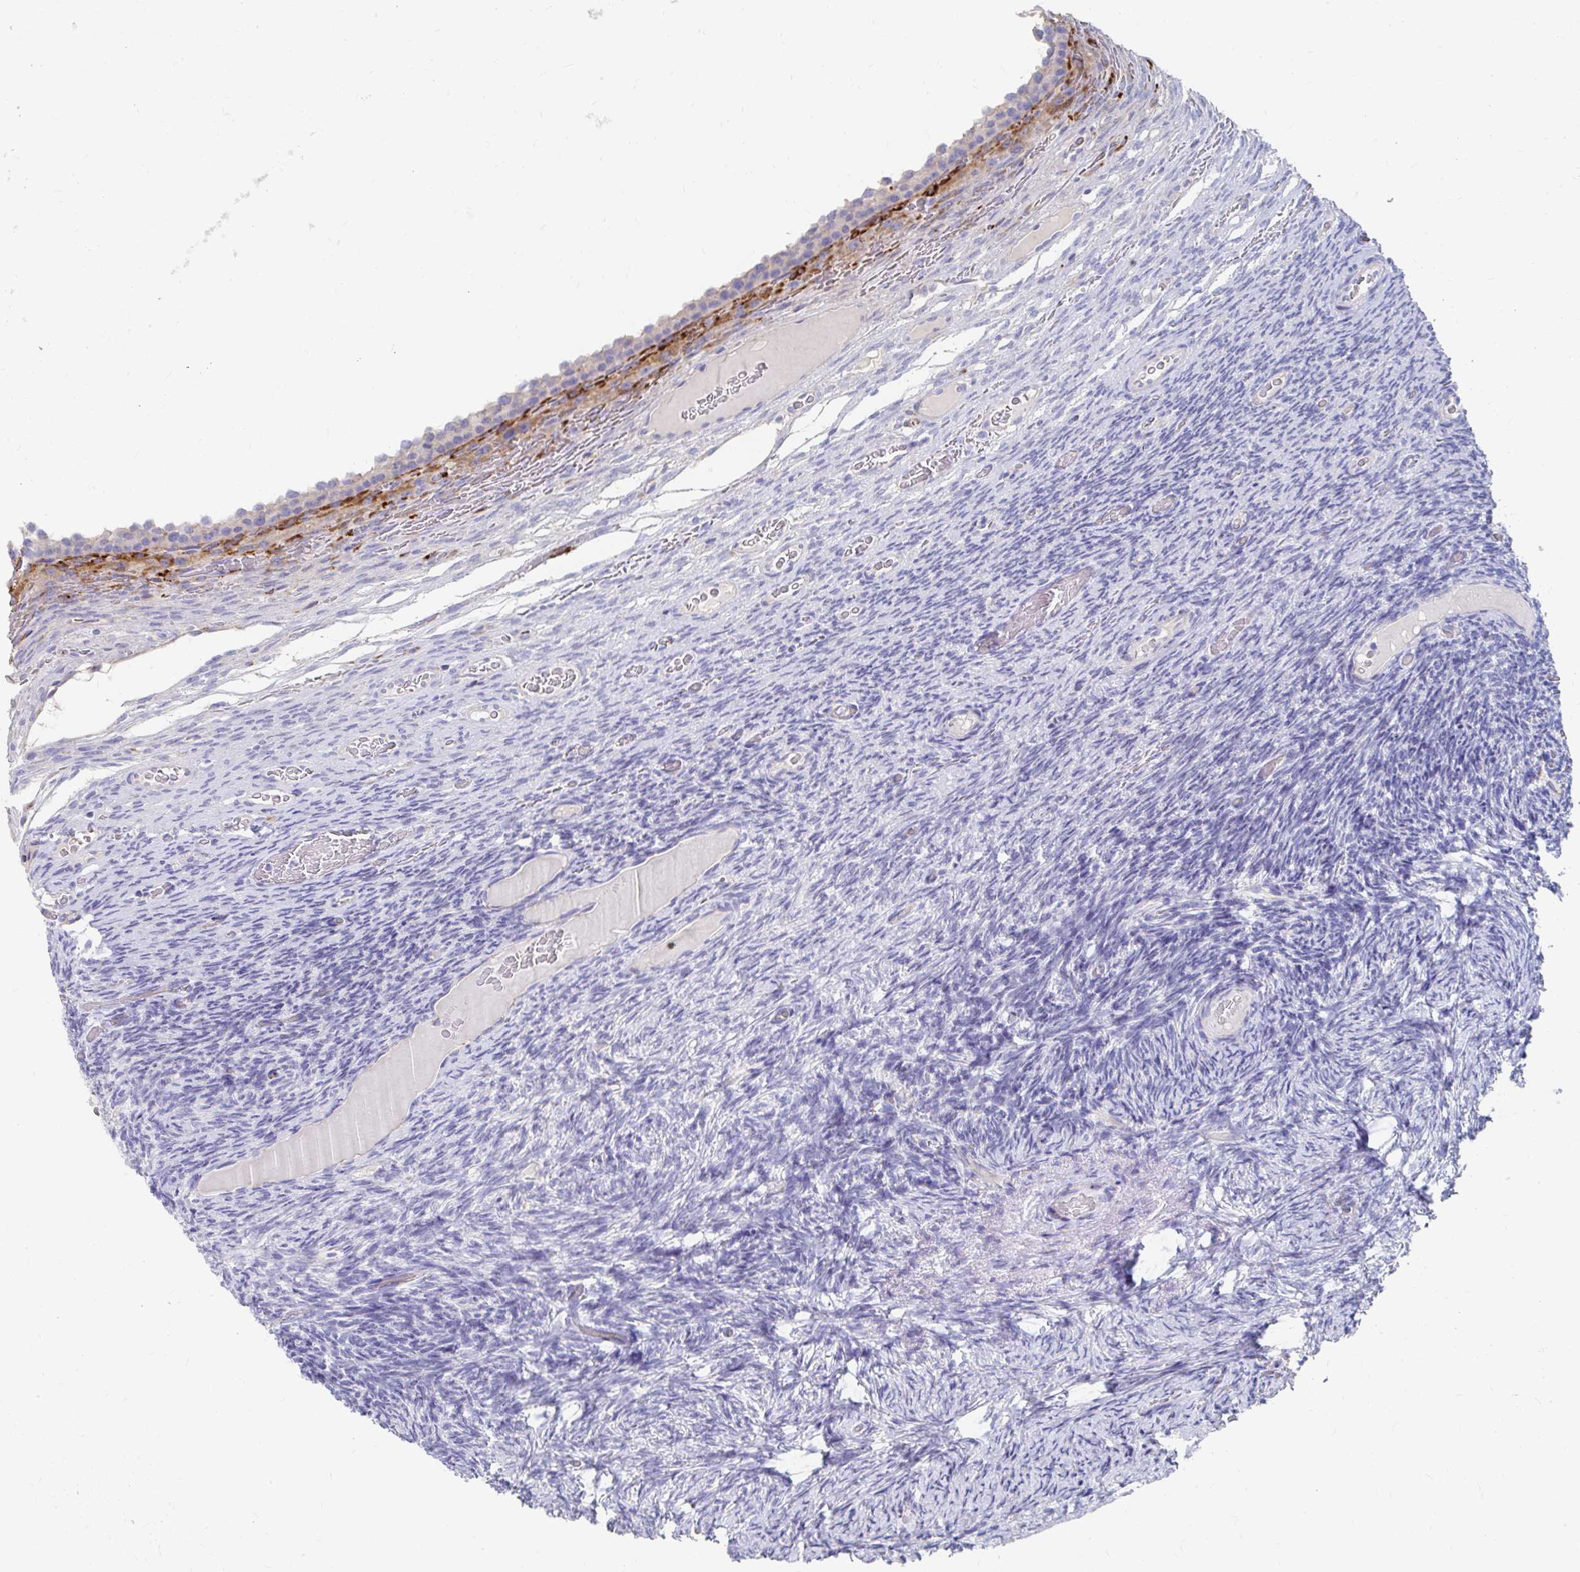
{"staining": {"intensity": "negative", "quantity": "none", "location": "none"}, "tissue": "ovary", "cell_type": "Follicle cells", "image_type": "normal", "snomed": [{"axis": "morphology", "description": "Normal tissue, NOS"}, {"axis": "topography", "description": "Ovary"}], "caption": "Ovary stained for a protein using IHC reveals no staining follicle cells.", "gene": "LAMC3", "patient": {"sex": "female", "age": 34}}